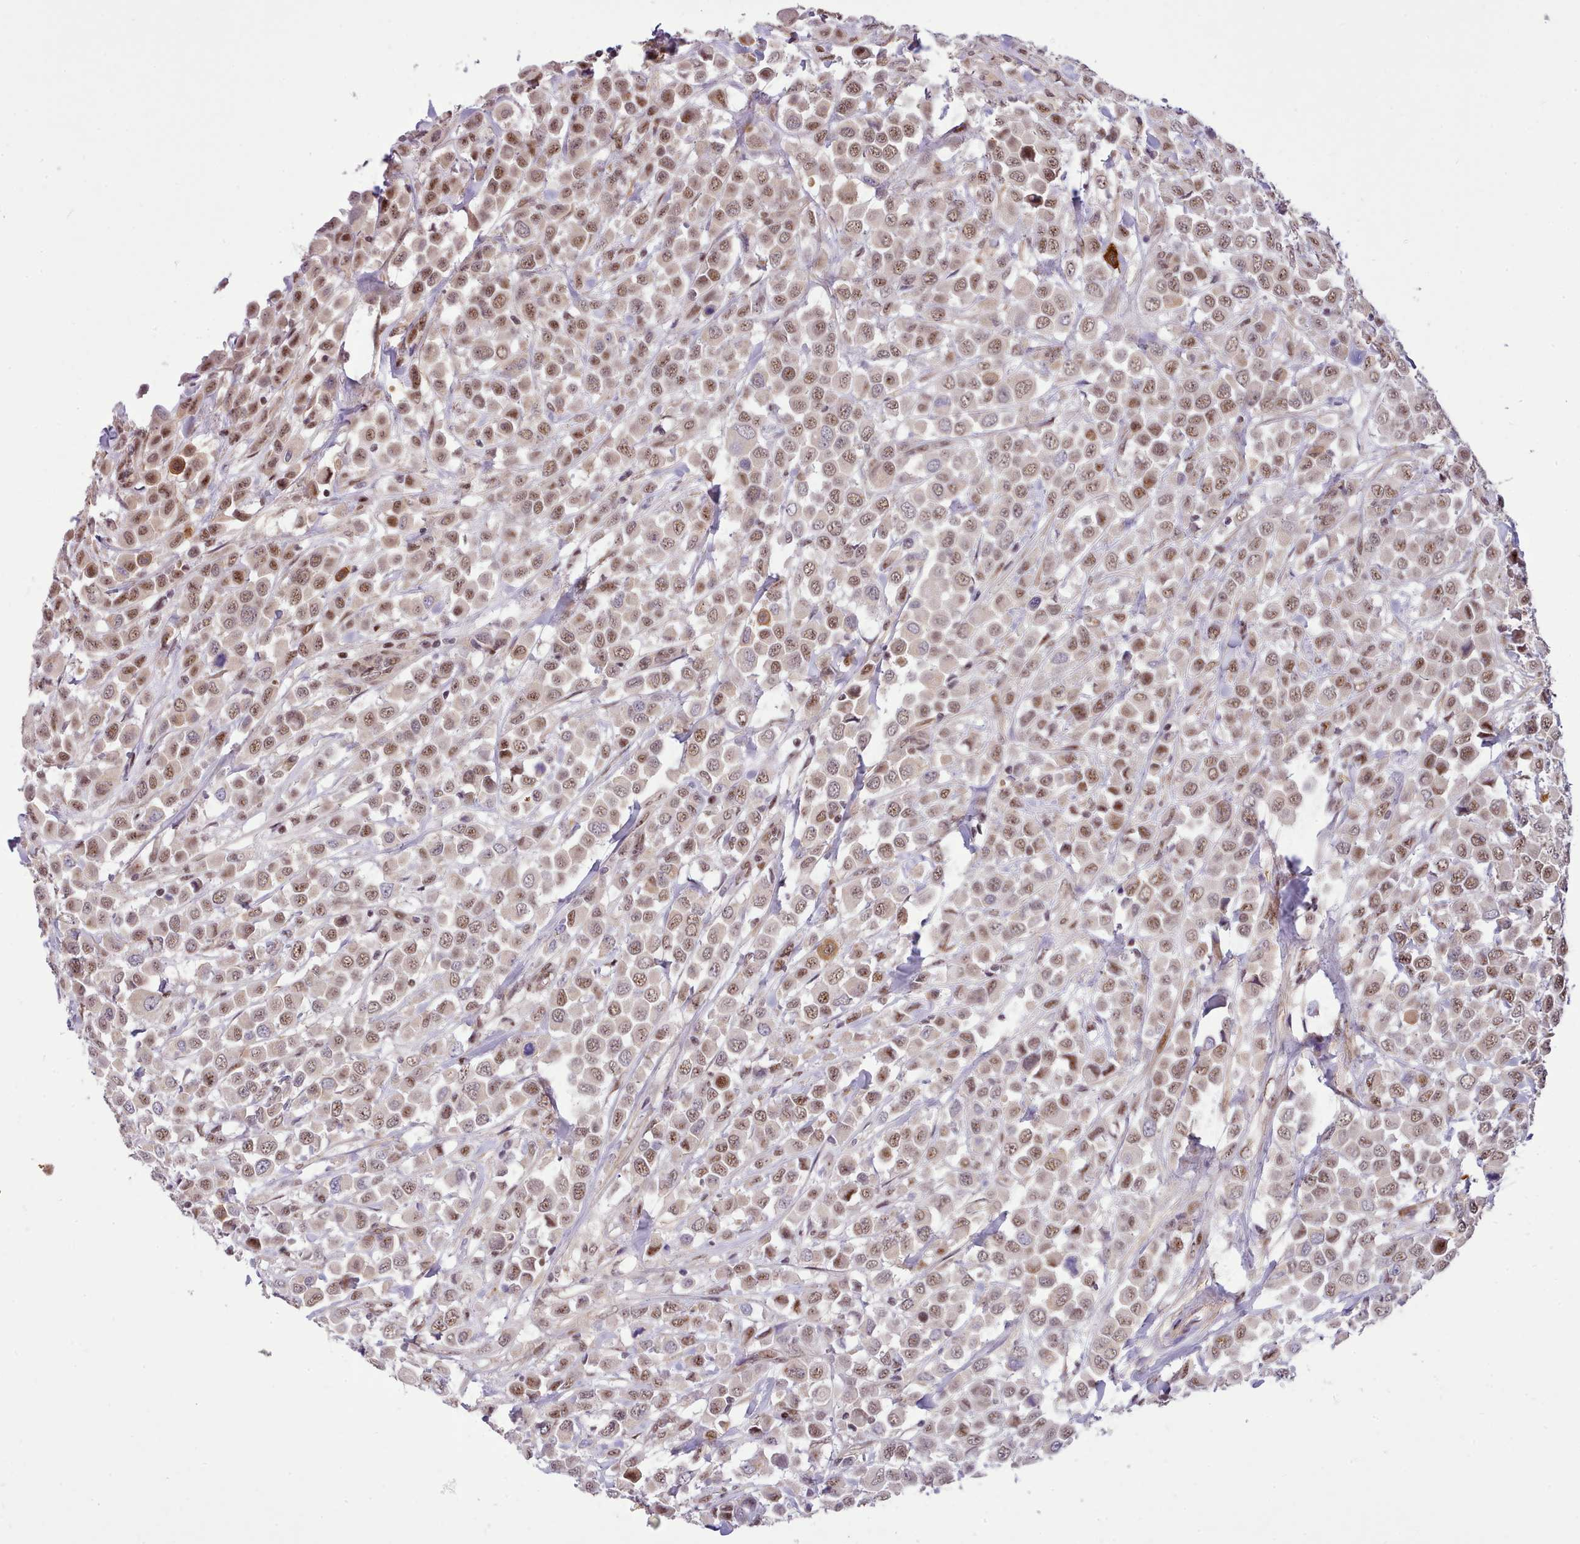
{"staining": {"intensity": "moderate", "quantity": ">75%", "location": "nuclear"}, "tissue": "breast cancer", "cell_type": "Tumor cells", "image_type": "cancer", "snomed": [{"axis": "morphology", "description": "Duct carcinoma"}, {"axis": "topography", "description": "Breast"}], "caption": "An IHC histopathology image of neoplastic tissue is shown. Protein staining in brown highlights moderate nuclear positivity in infiltrating ductal carcinoma (breast) within tumor cells.", "gene": "HOXB7", "patient": {"sex": "female", "age": 61}}